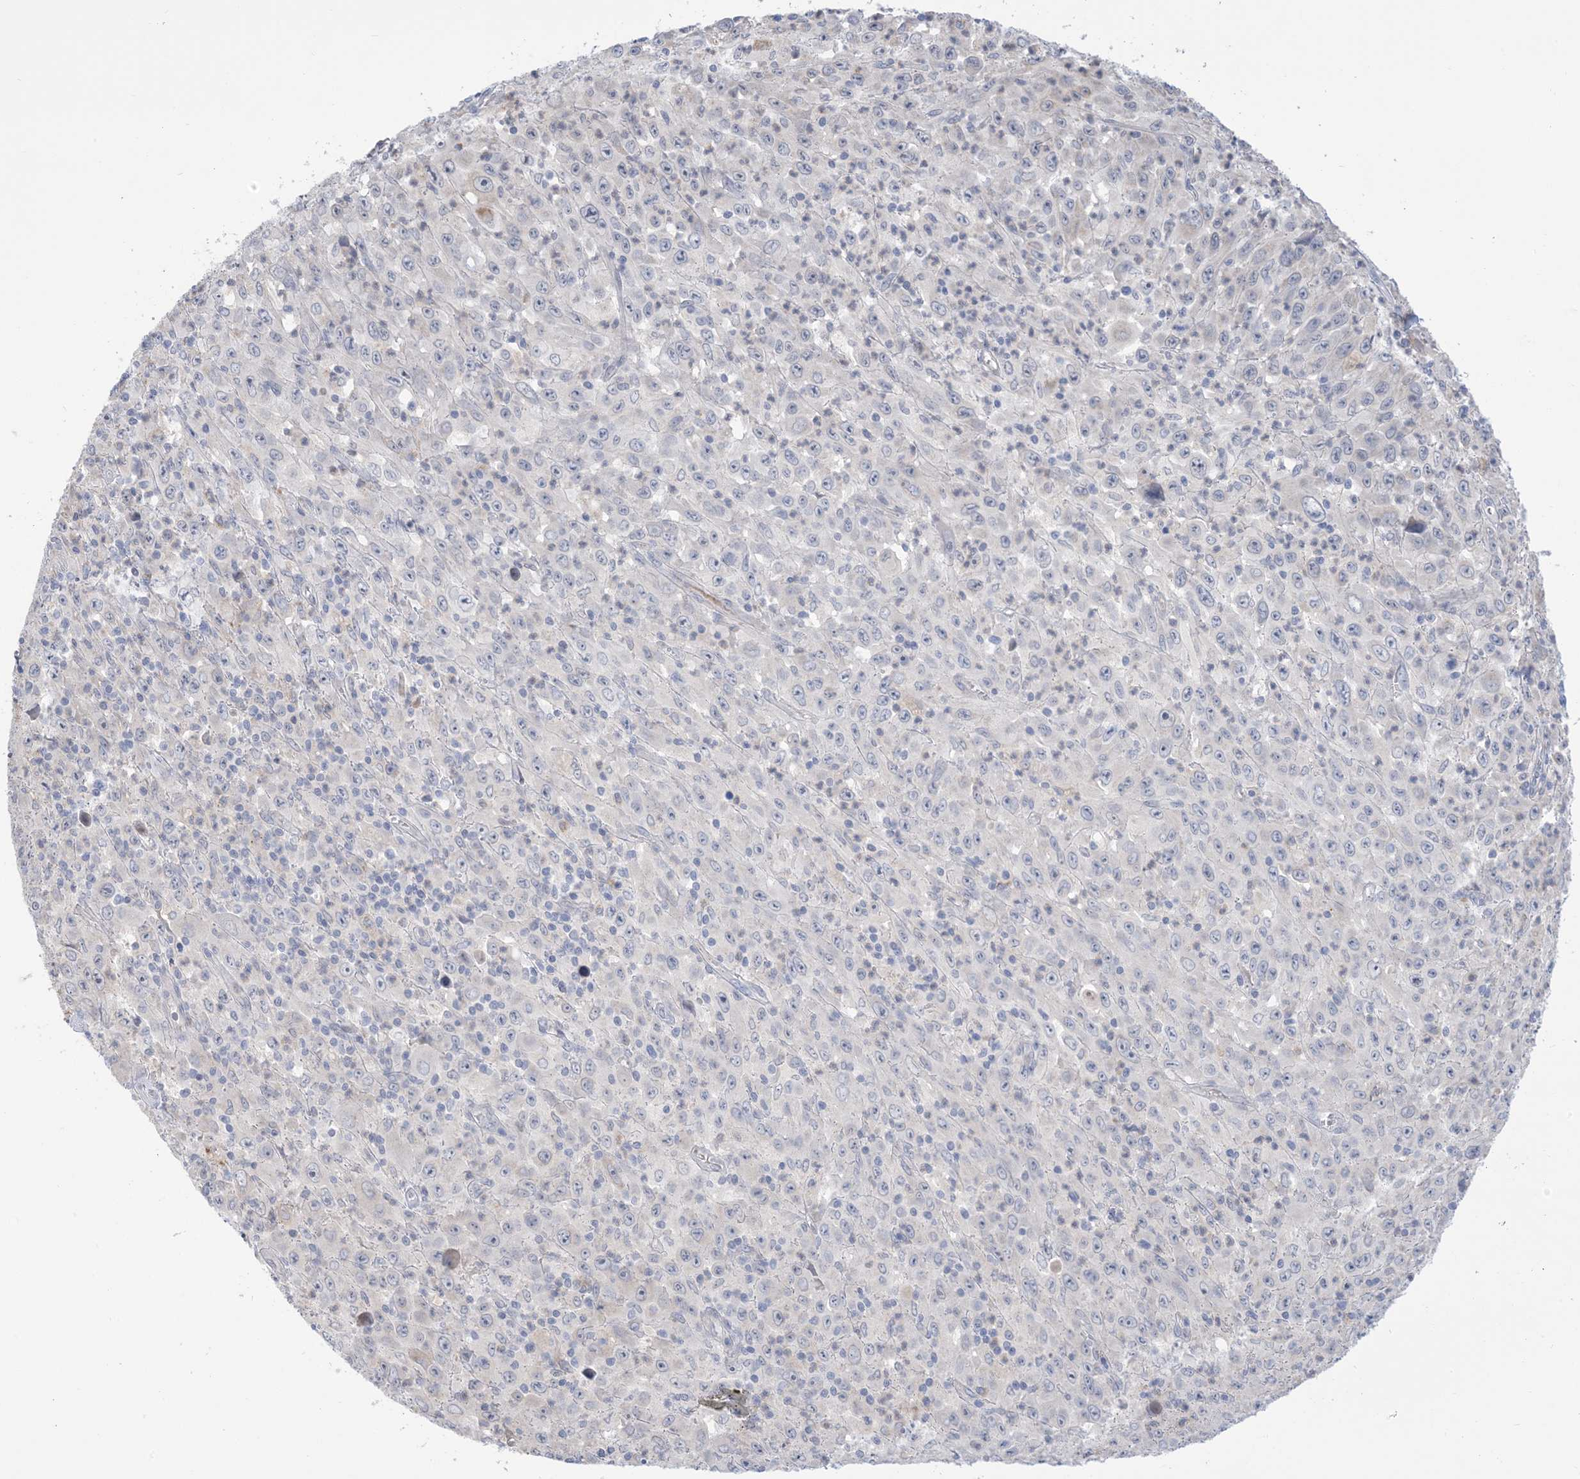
{"staining": {"intensity": "negative", "quantity": "none", "location": "none"}, "tissue": "melanoma", "cell_type": "Tumor cells", "image_type": "cancer", "snomed": [{"axis": "morphology", "description": "Malignant melanoma, Metastatic site"}, {"axis": "topography", "description": "Skin"}], "caption": "IHC micrograph of neoplastic tissue: malignant melanoma (metastatic site) stained with DAB (3,3'-diaminobenzidine) exhibits no significant protein expression in tumor cells. (IHC, brightfield microscopy, high magnification).", "gene": "TTYH1", "patient": {"sex": "female", "age": 56}}